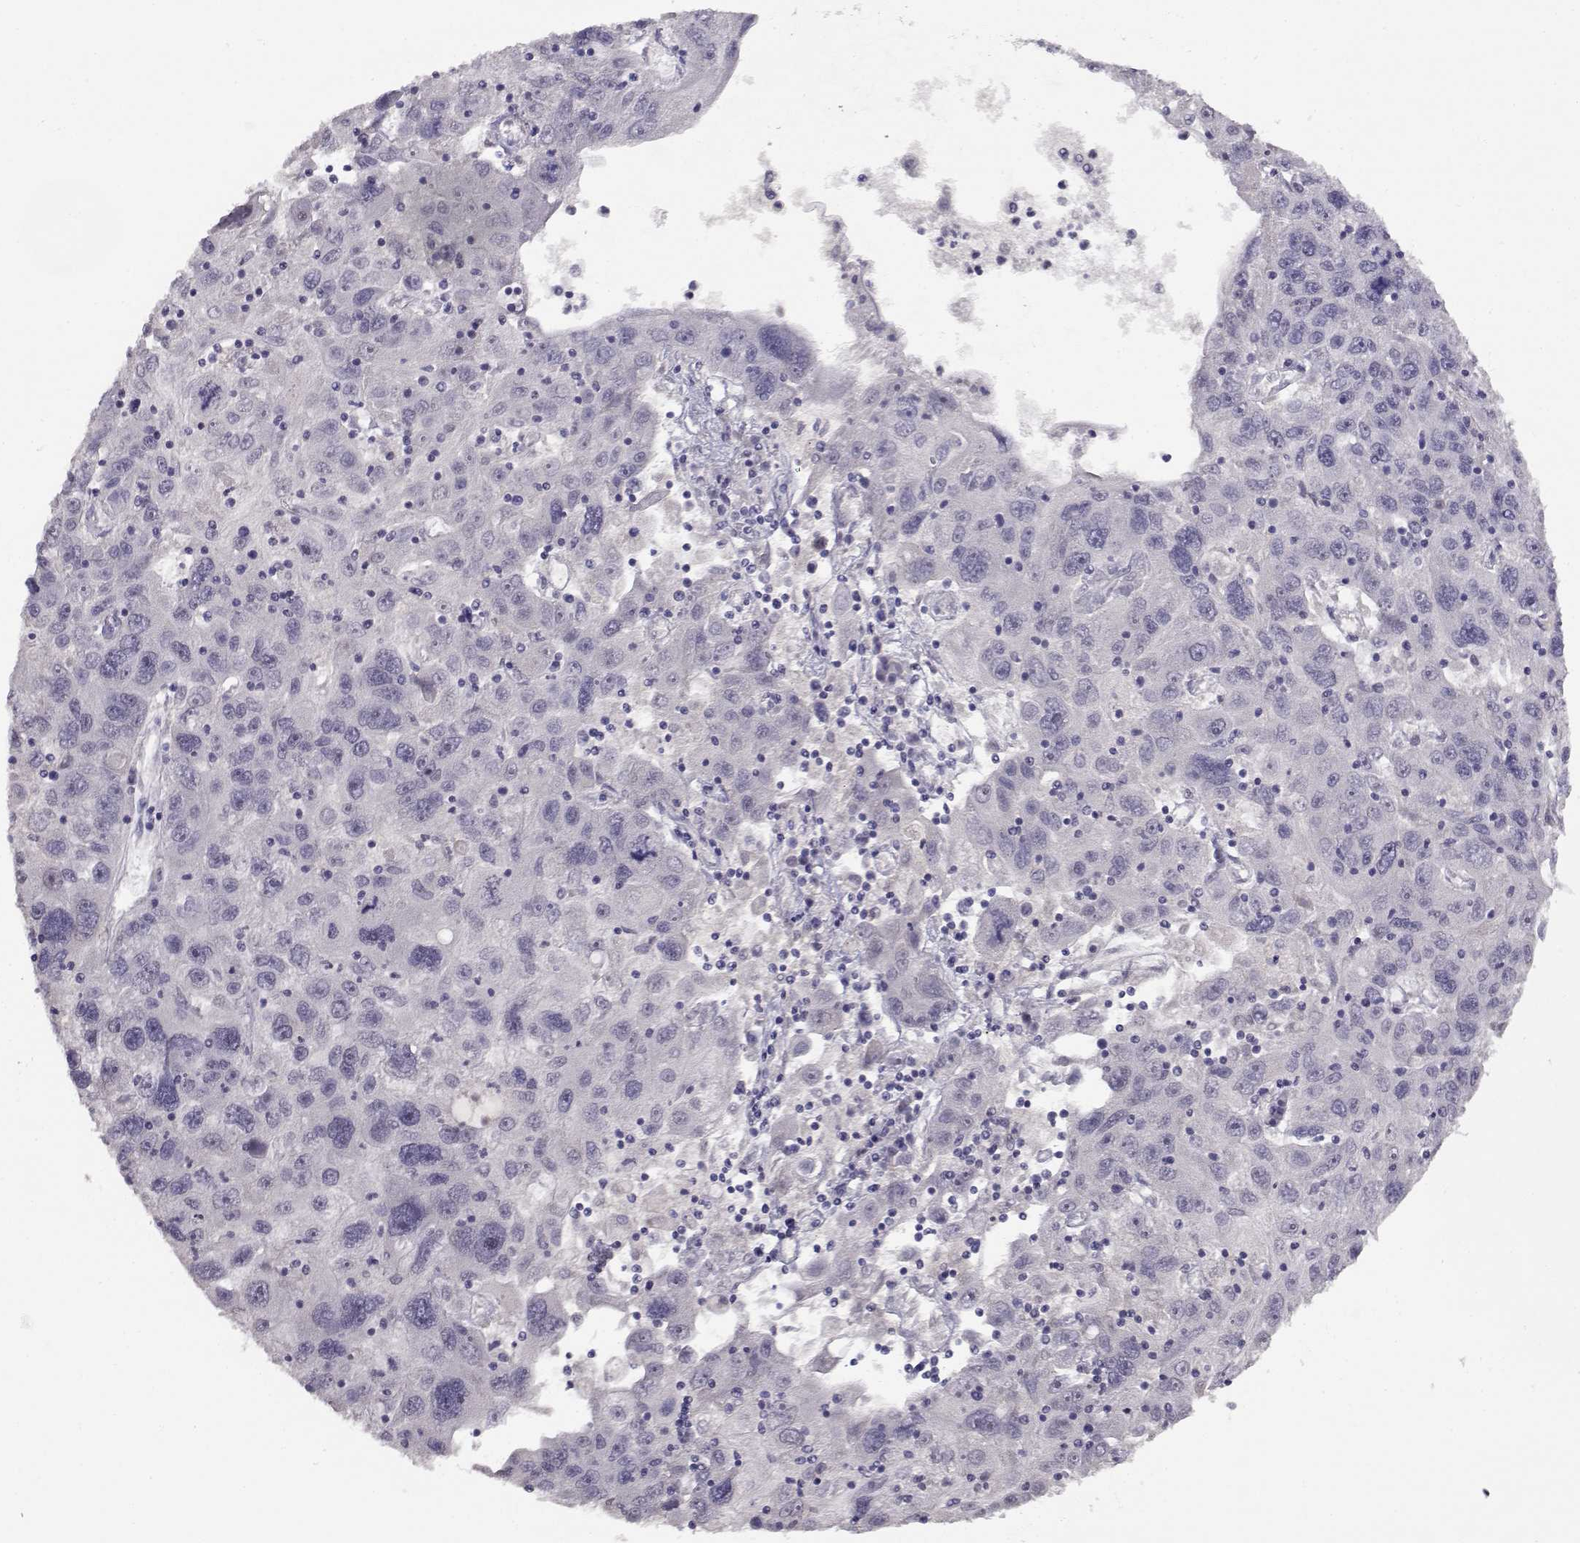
{"staining": {"intensity": "negative", "quantity": "none", "location": "none"}, "tissue": "stomach cancer", "cell_type": "Tumor cells", "image_type": "cancer", "snomed": [{"axis": "morphology", "description": "Adenocarcinoma, NOS"}, {"axis": "topography", "description": "Stomach"}], "caption": "The image exhibits no staining of tumor cells in stomach cancer.", "gene": "RHOXF2", "patient": {"sex": "male", "age": 56}}